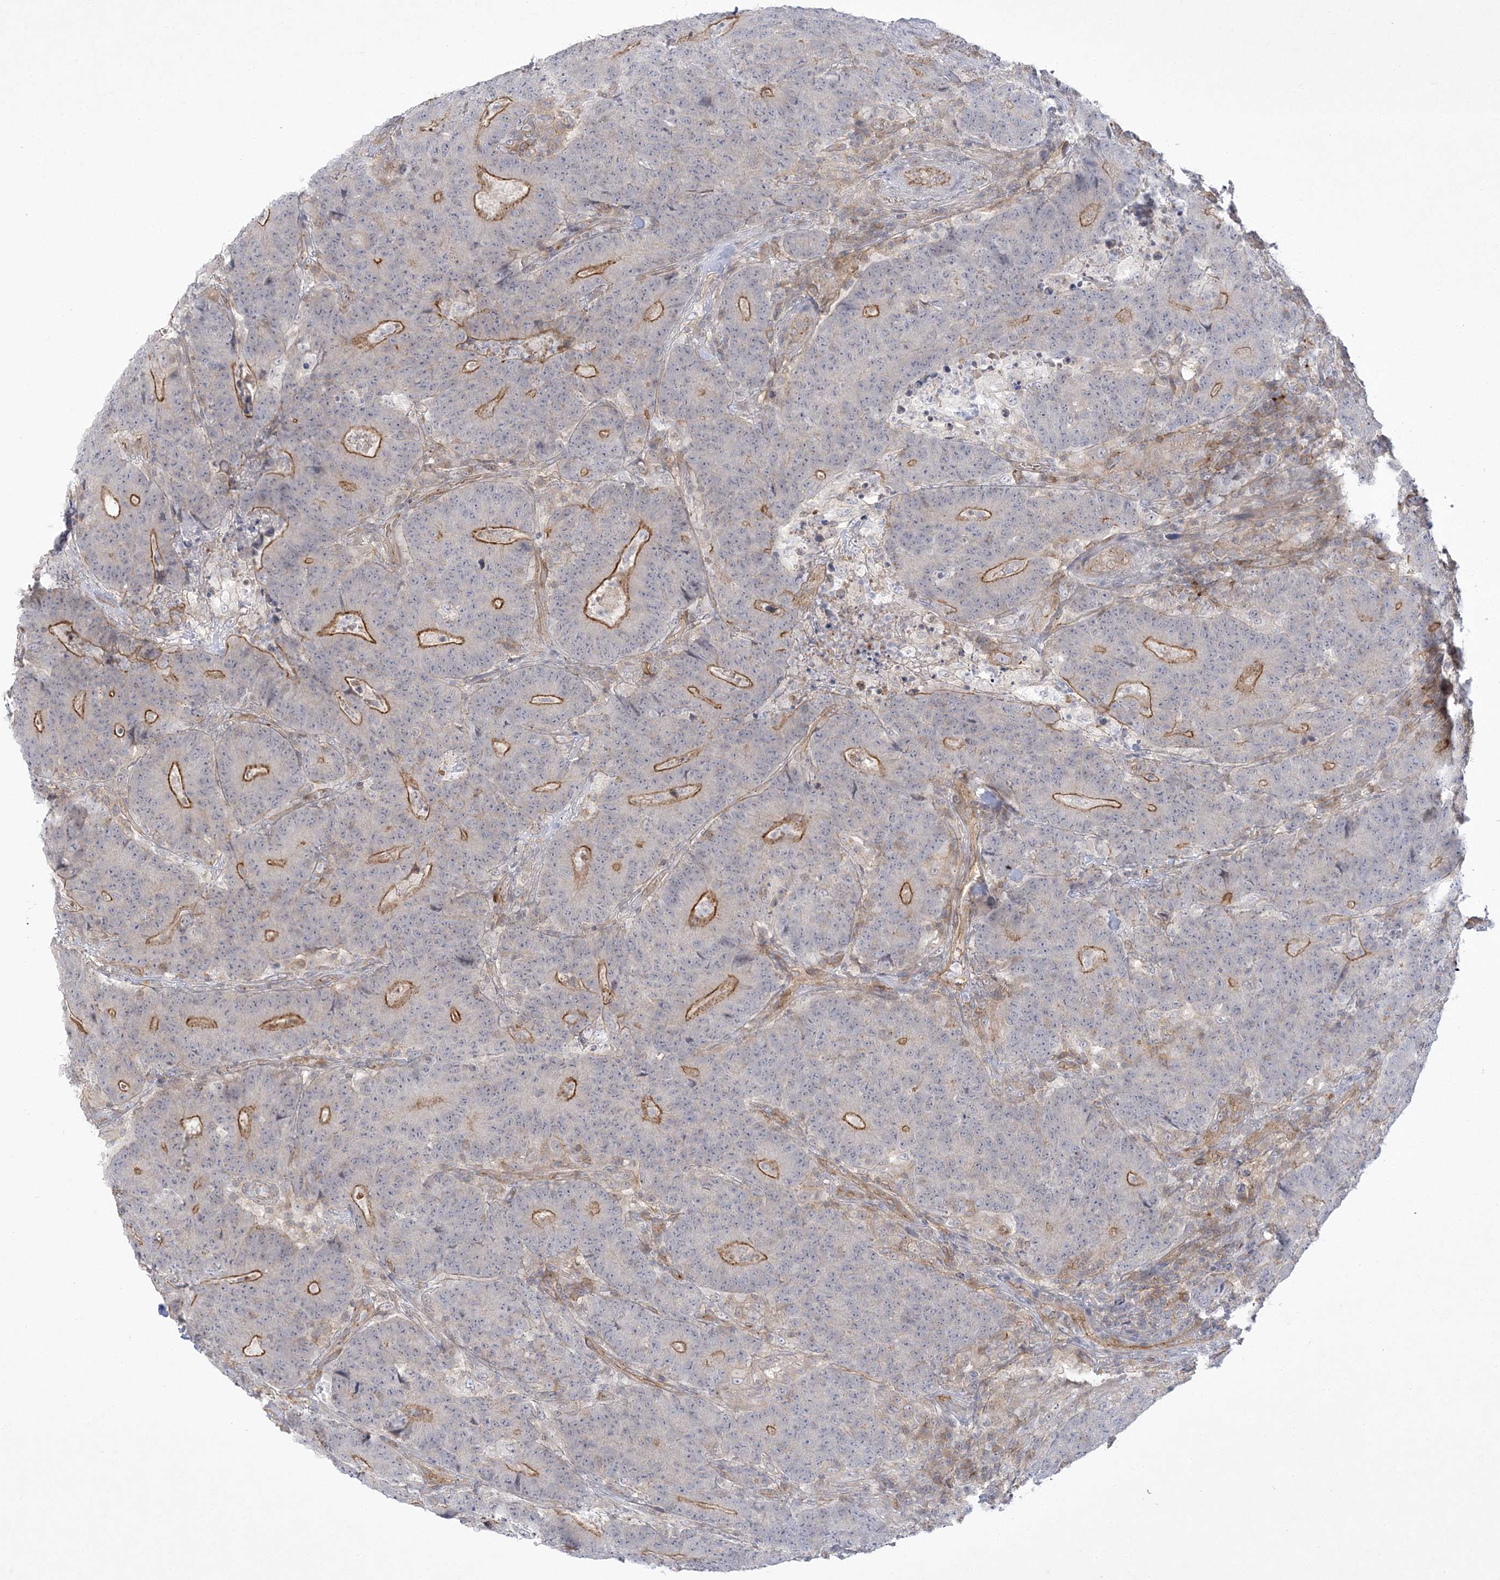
{"staining": {"intensity": "moderate", "quantity": "25%-75%", "location": "cytoplasmic/membranous"}, "tissue": "colorectal cancer", "cell_type": "Tumor cells", "image_type": "cancer", "snomed": [{"axis": "morphology", "description": "Normal tissue, NOS"}, {"axis": "morphology", "description": "Adenocarcinoma, NOS"}, {"axis": "topography", "description": "Colon"}], "caption": "Approximately 25%-75% of tumor cells in adenocarcinoma (colorectal) show moderate cytoplasmic/membranous protein expression as visualized by brown immunohistochemical staining.", "gene": "ADAMTS12", "patient": {"sex": "female", "age": 75}}